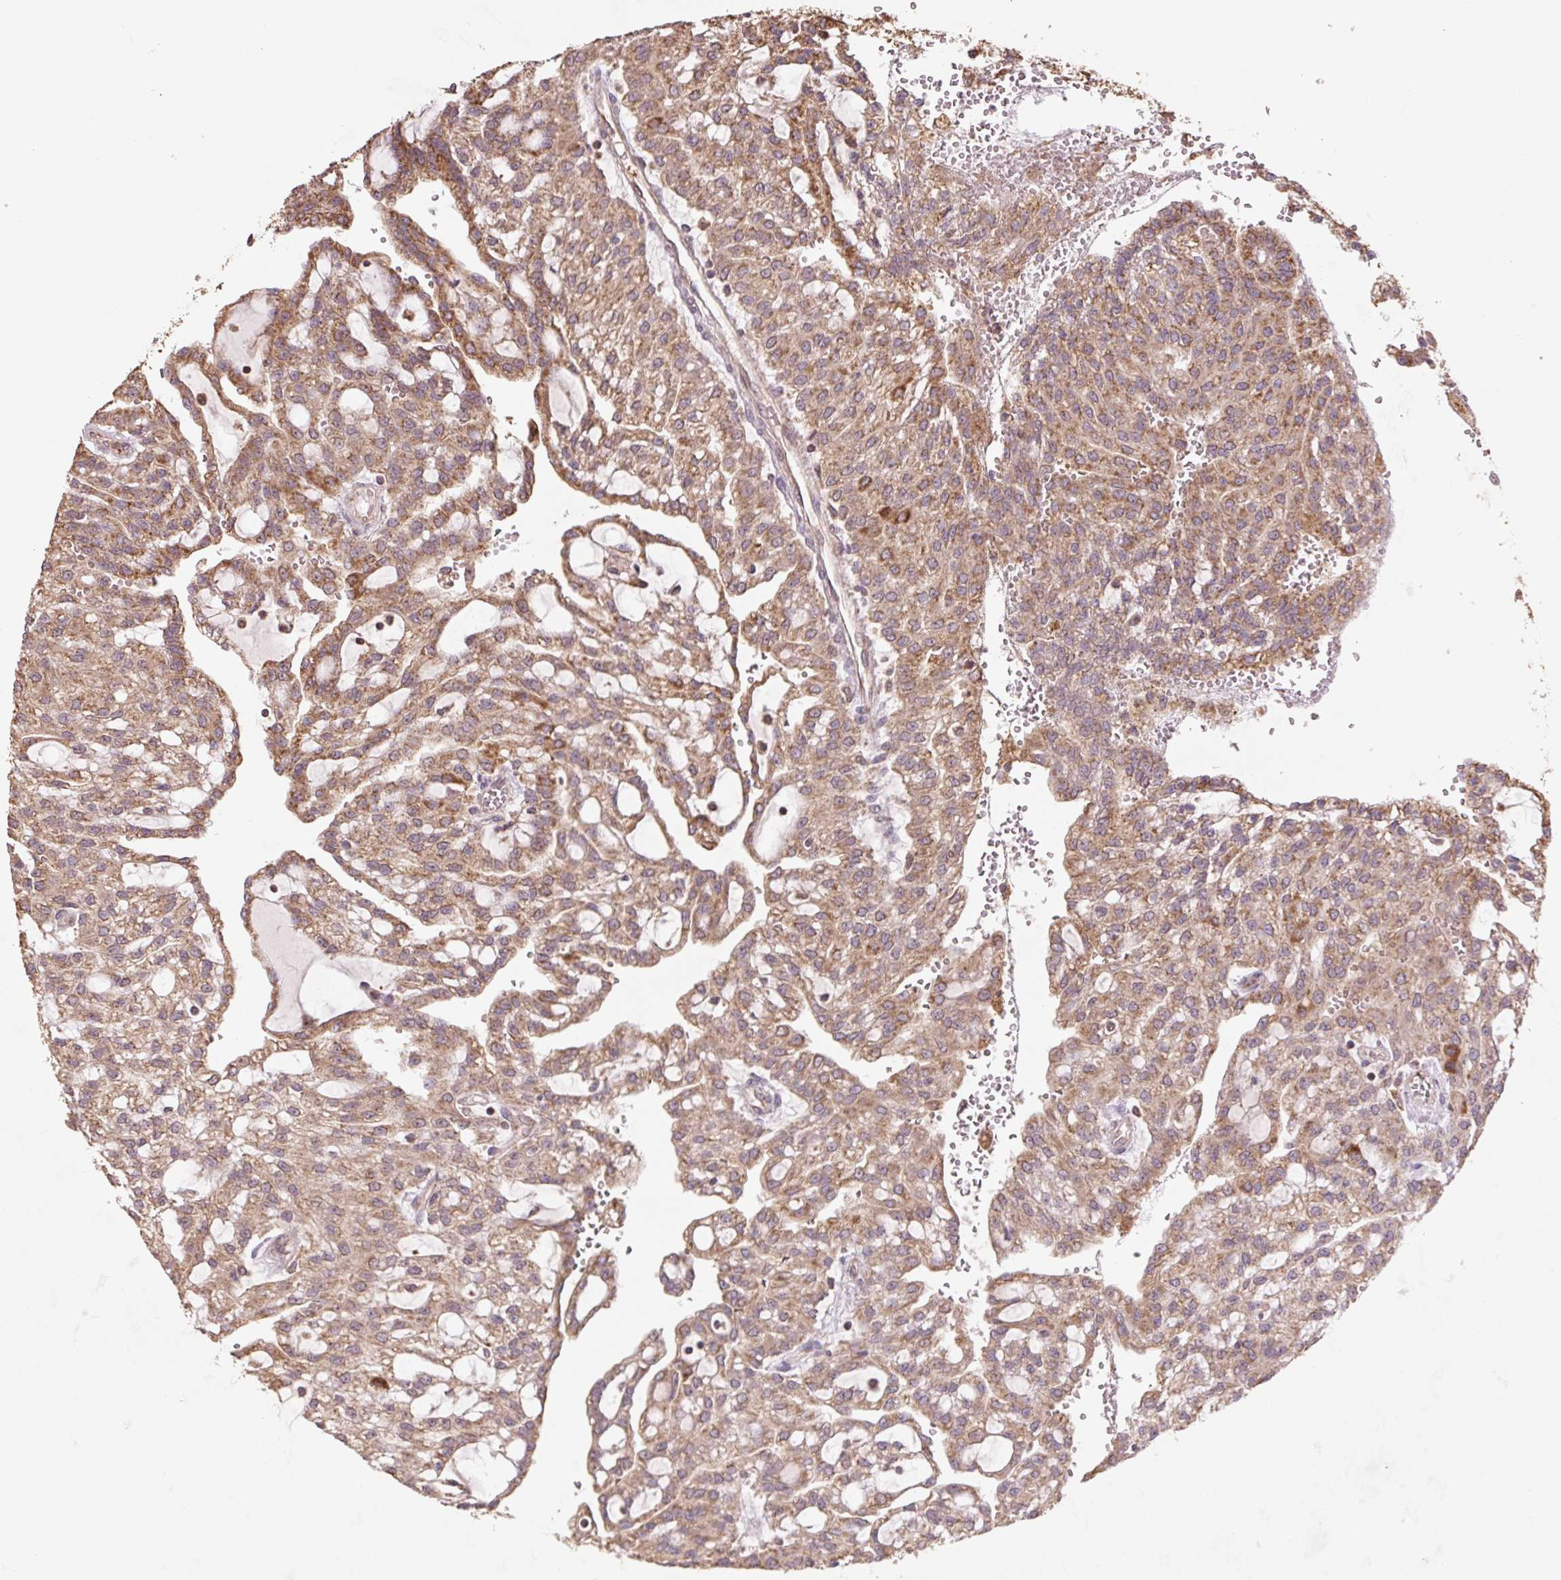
{"staining": {"intensity": "moderate", "quantity": ">75%", "location": "cytoplasmic/membranous"}, "tissue": "renal cancer", "cell_type": "Tumor cells", "image_type": "cancer", "snomed": [{"axis": "morphology", "description": "Adenocarcinoma, NOS"}, {"axis": "topography", "description": "Kidney"}], "caption": "Immunohistochemistry (IHC) (DAB (3,3'-diaminobenzidine)) staining of renal cancer reveals moderate cytoplasmic/membranous protein positivity in about >75% of tumor cells.", "gene": "TMEM160", "patient": {"sex": "male", "age": 63}}